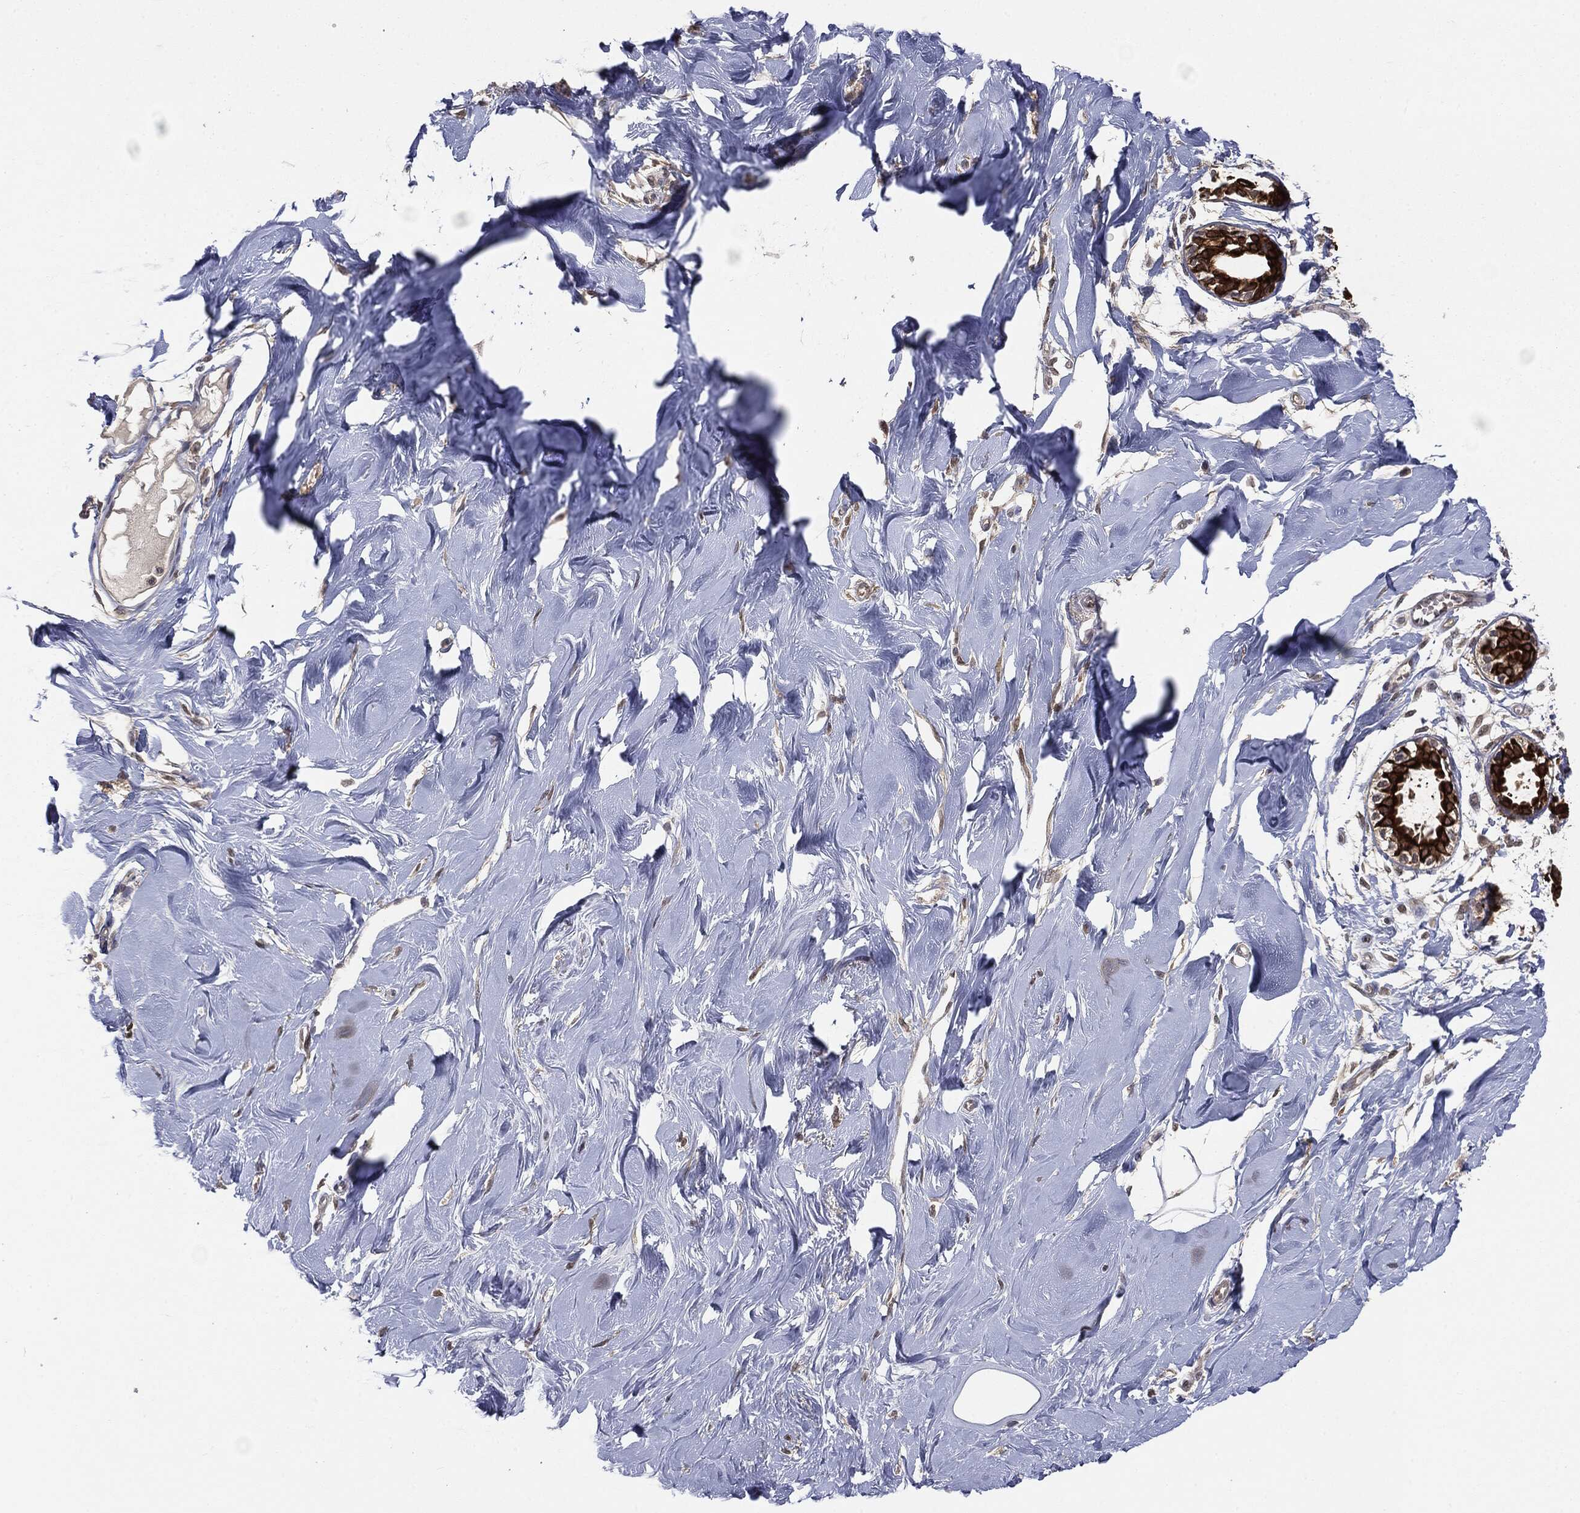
{"staining": {"intensity": "negative", "quantity": "none", "location": "none"}, "tissue": "soft tissue", "cell_type": "Fibroblasts", "image_type": "normal", "snomed": [{"axis": "morphology", "description": "Normal tissue, NOS"}, {"axis": "topography", "description": "Breast"}], "caption": "High magnification brightfield microscopy of benign soft tissue stained with DAB (brown) and counterstained with hematoxylin (blue): fibroblasts show no significant expression.", "gene": "KRT7", "patient": {"sex": "female", "age": 49}}